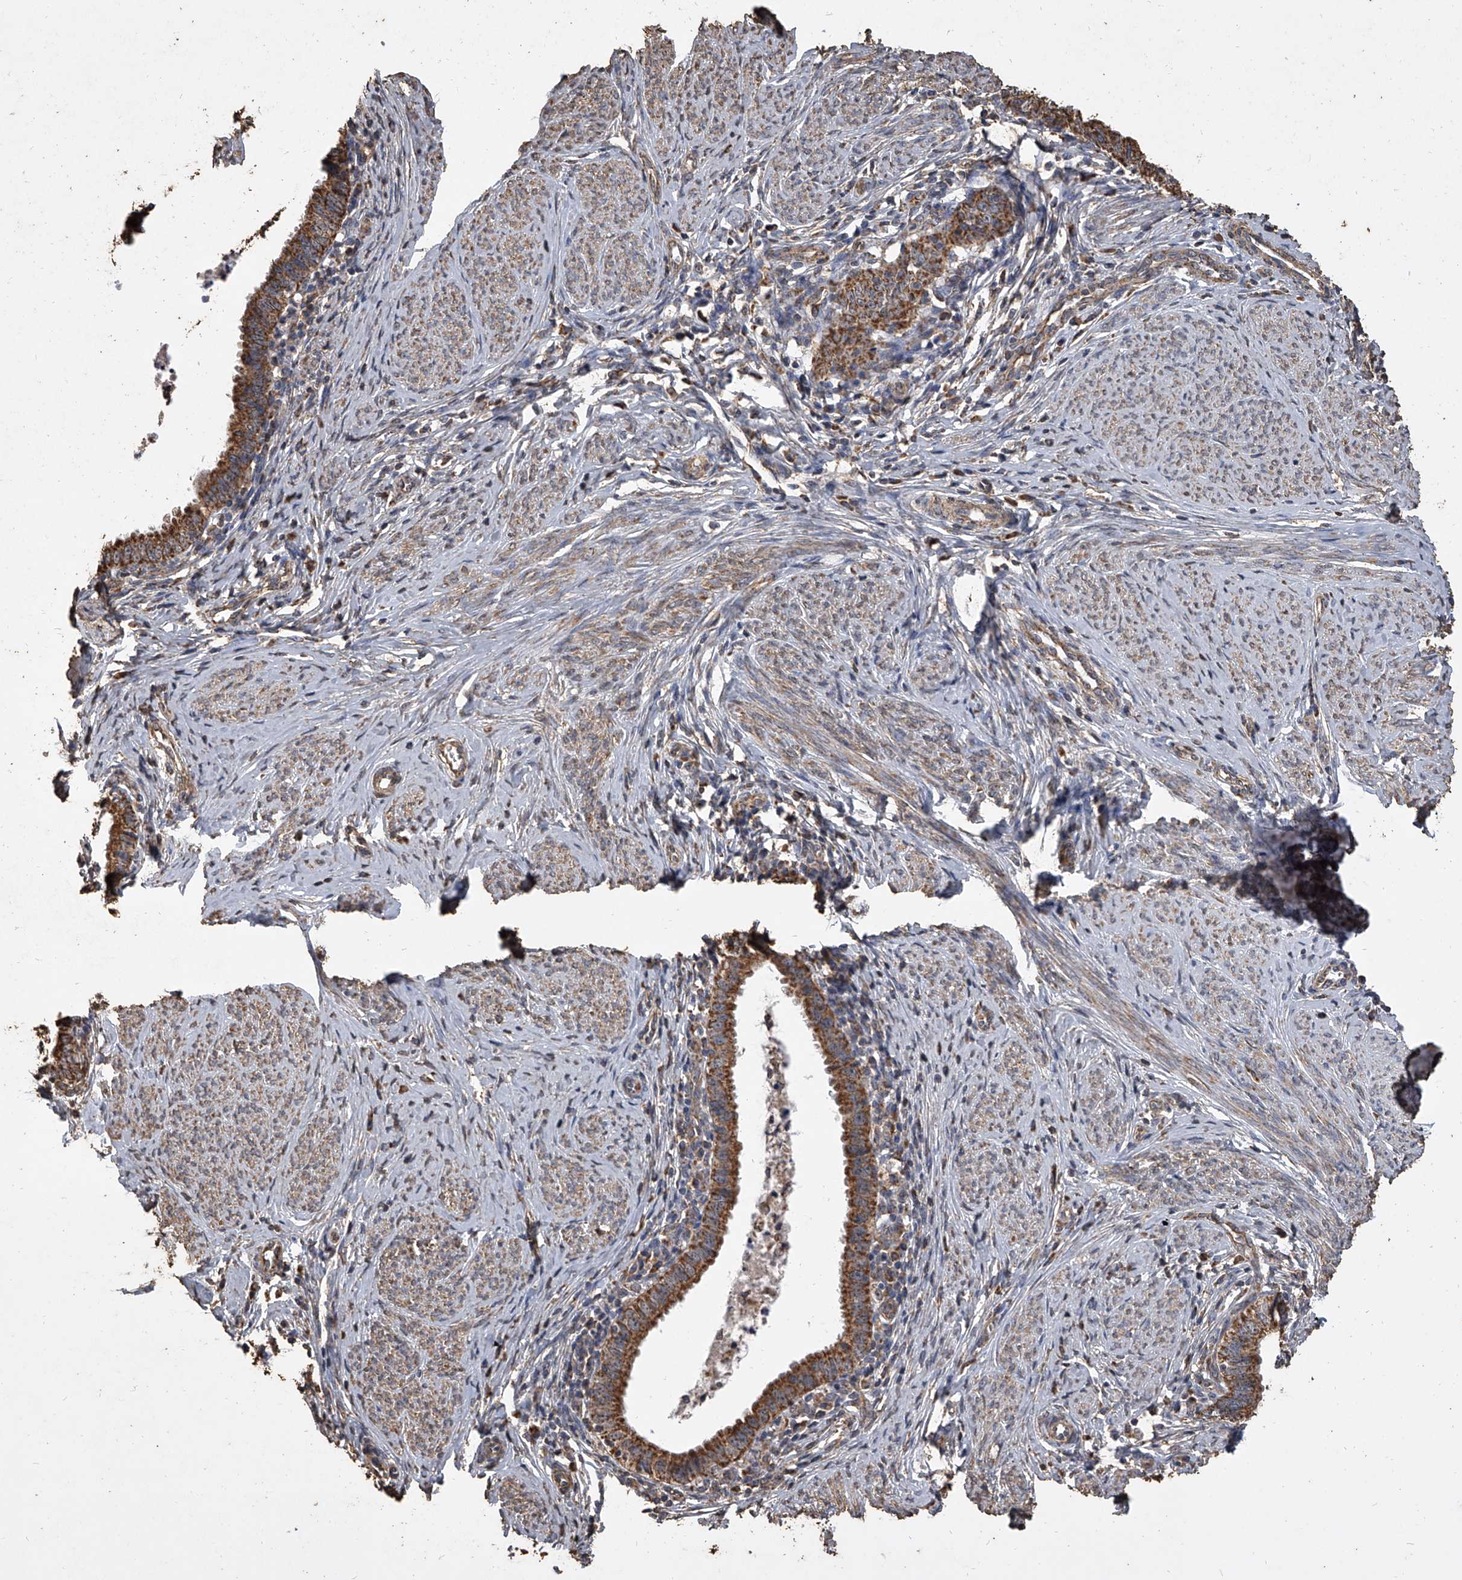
{"staining": {"intensity": "moderate", "quantity": ">75%", "location": "cytoplasmic/membranous"}, "tissue": "cervical cancer", "cell_type": "Tumor cells", "image_type": "cancer", "snomed": [{"axis": "morphology", "description": "Adenocarcinoma, NOS"}, {"axis": "topography", "description": "Cervix"}], "caption": "The immunohistochemical stain labels moderate cytoplasmic/membranous staining in tumor cells of cervical adenocarcinoma tissue. (DAB (3,3'-diaminobenzidine) = brown stain, brightfield microscopy at high magnification).", "gene": "MRPL28", "patient": {"sex": "female", "age": 36}}